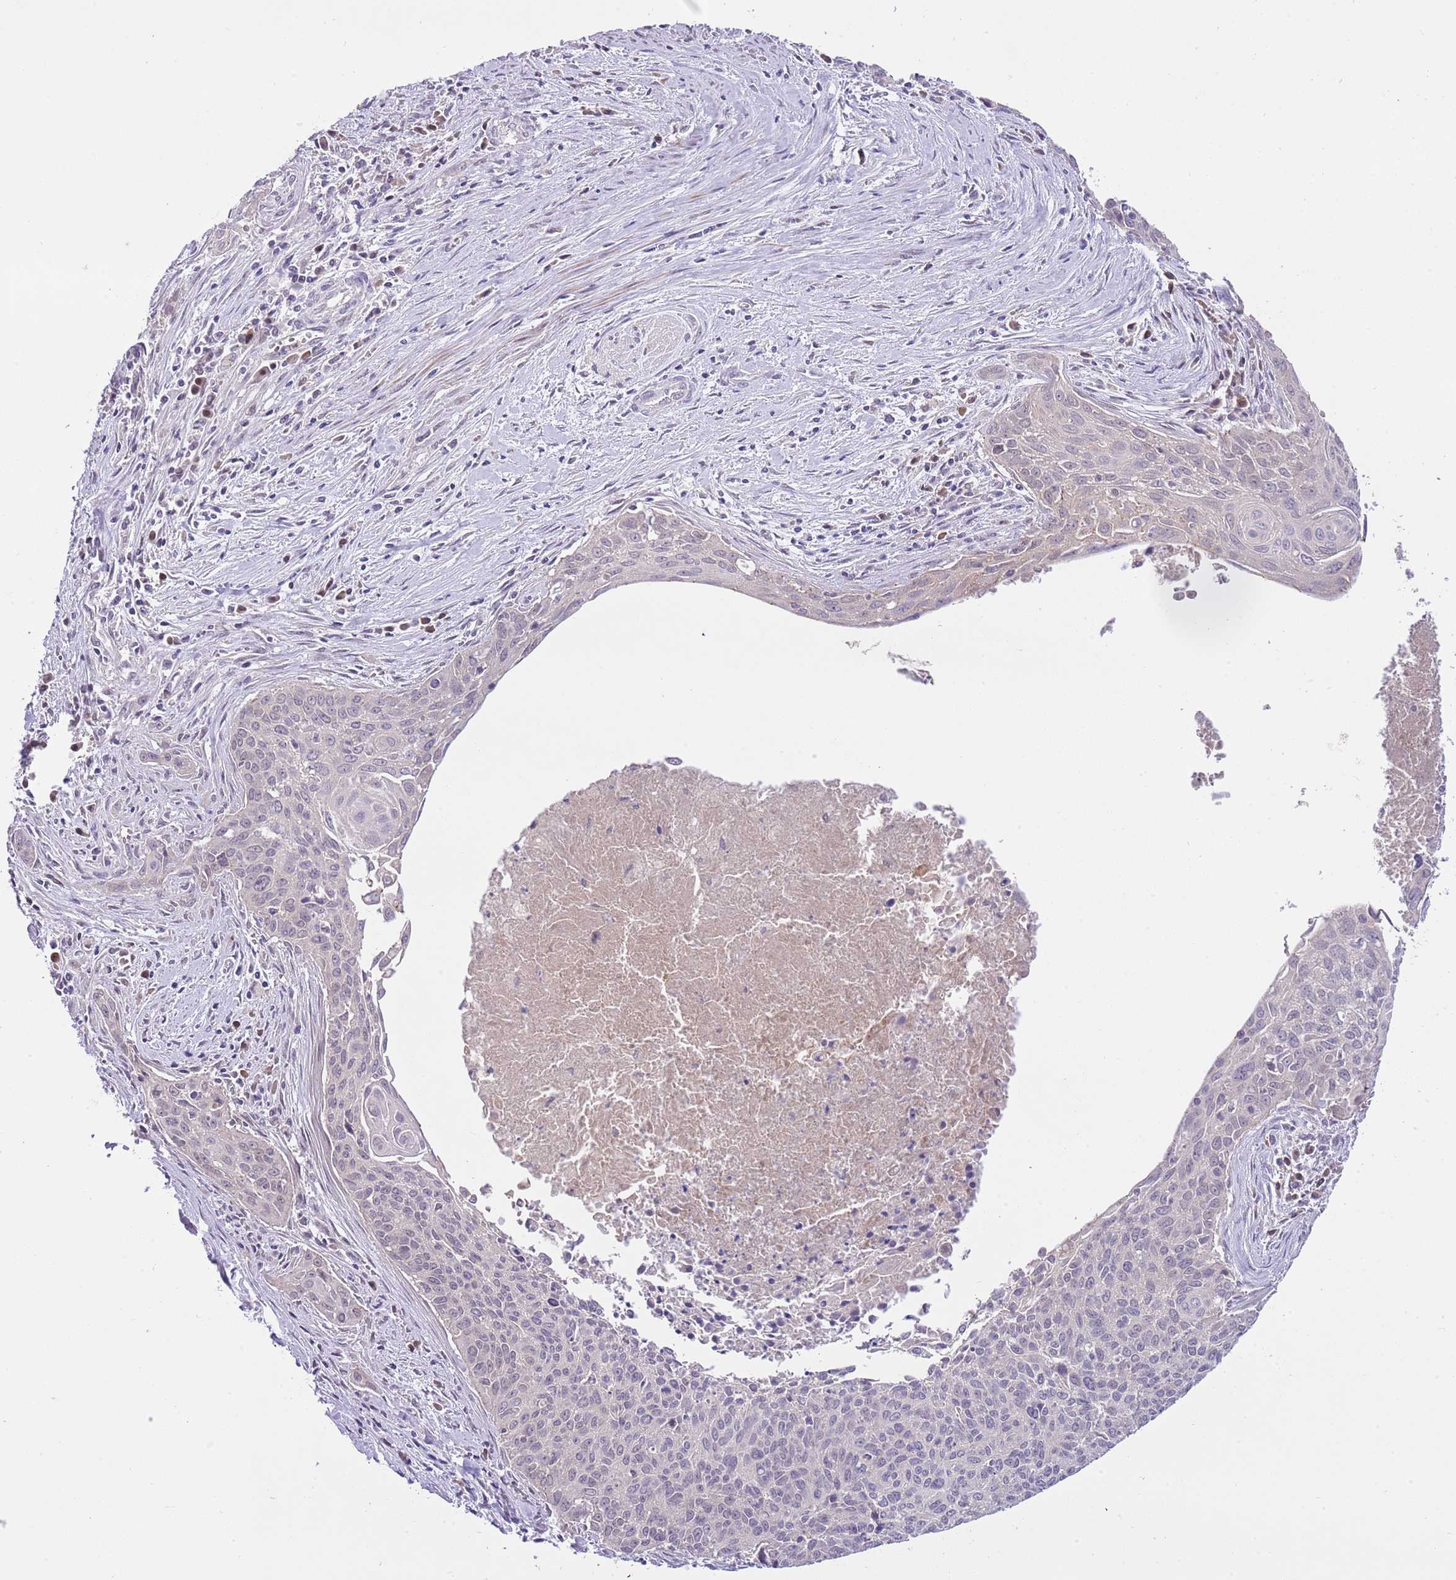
{"staining": {"intensity": "negative", "quantity": "none", "location": "none"}, "tissue": "cervical cancer", "cell_type": "Tumor cells", "image_type": "cancer", "snomed": [{"axis": "morphology", "description": "Squamous cell carcinoma, NOS"}, {"axis": "topography", "description": "Cervix"}], "caption": "Immunohistochemistry (IHC) histopathology image of neoplastic tissue: human cervical cancer (squamous cell carcinoma) stained with DAB reveals no significant protein expression in tumor cells. Brightfield microscopy of immunohistochemistry (IHC) stained with DAB (3,3'-diaminobenzidine) (brown) and hematoxylin (blue), captured at high magnification.", "gene": "GALK2", "patient": {"sex": "female", "age": 55}}